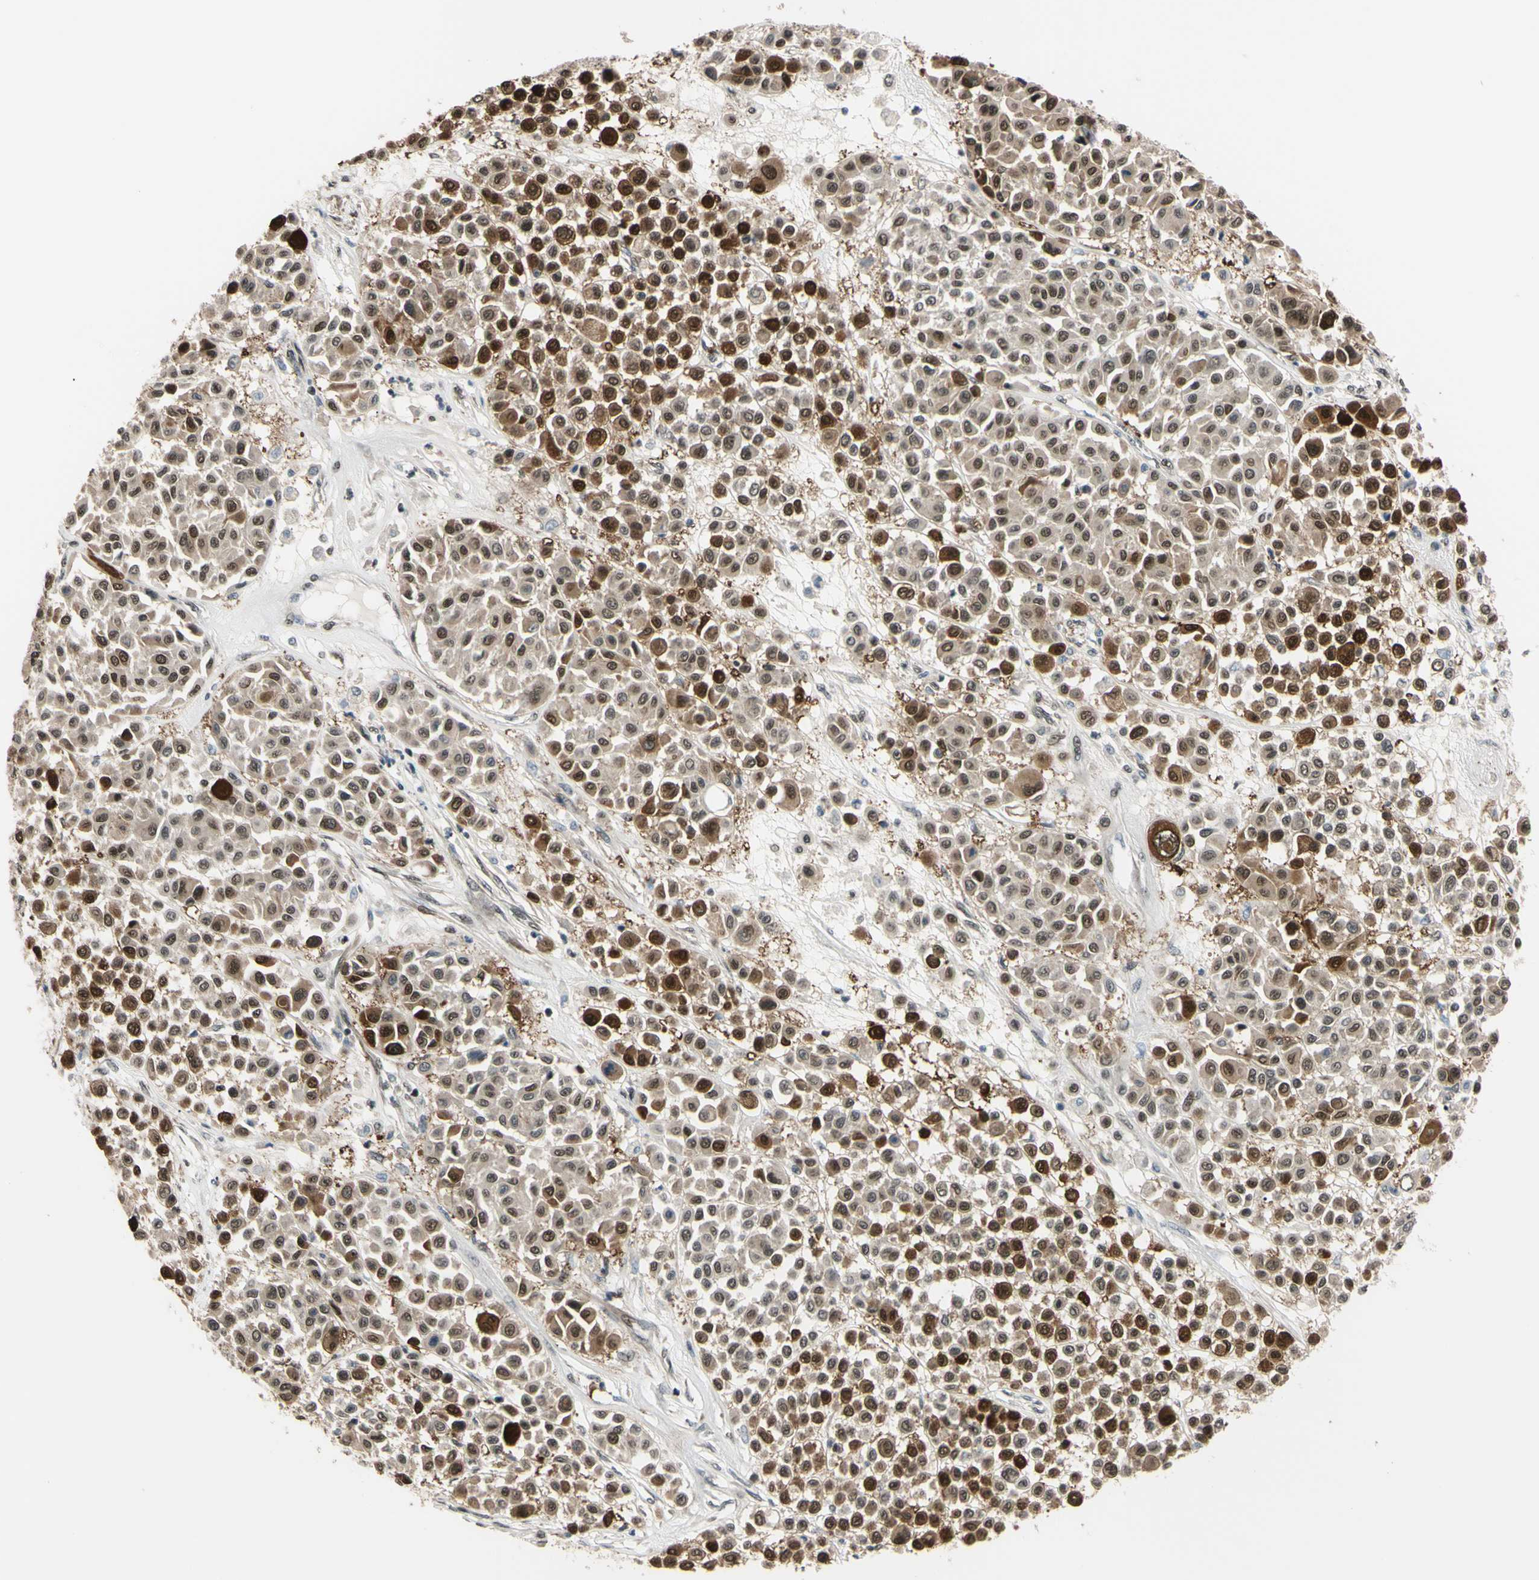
{"staining": {"intensity": "strong", "quantity": "25%-75%", "location": "cytoplasmic/membranous,nuclear"}, "tissue": "melanoma", "cell_type": "Tumor cells", "image_type": "cancer", "snomed": [{"axis": "morphology", "description": "Malignant melanoma, Metastatic site"}, {"axis": "topography", "description": "Soft tissue"}], "caption": "High-power microscopy captured an IHC photomicrograph of melanoma, revealing strong cytoplasmic/membranous and nuclear positivity in approximately 25%-75% of tumor cells.", "gene": "THAP12", "patient": {"sex": "male", "age": 41}}